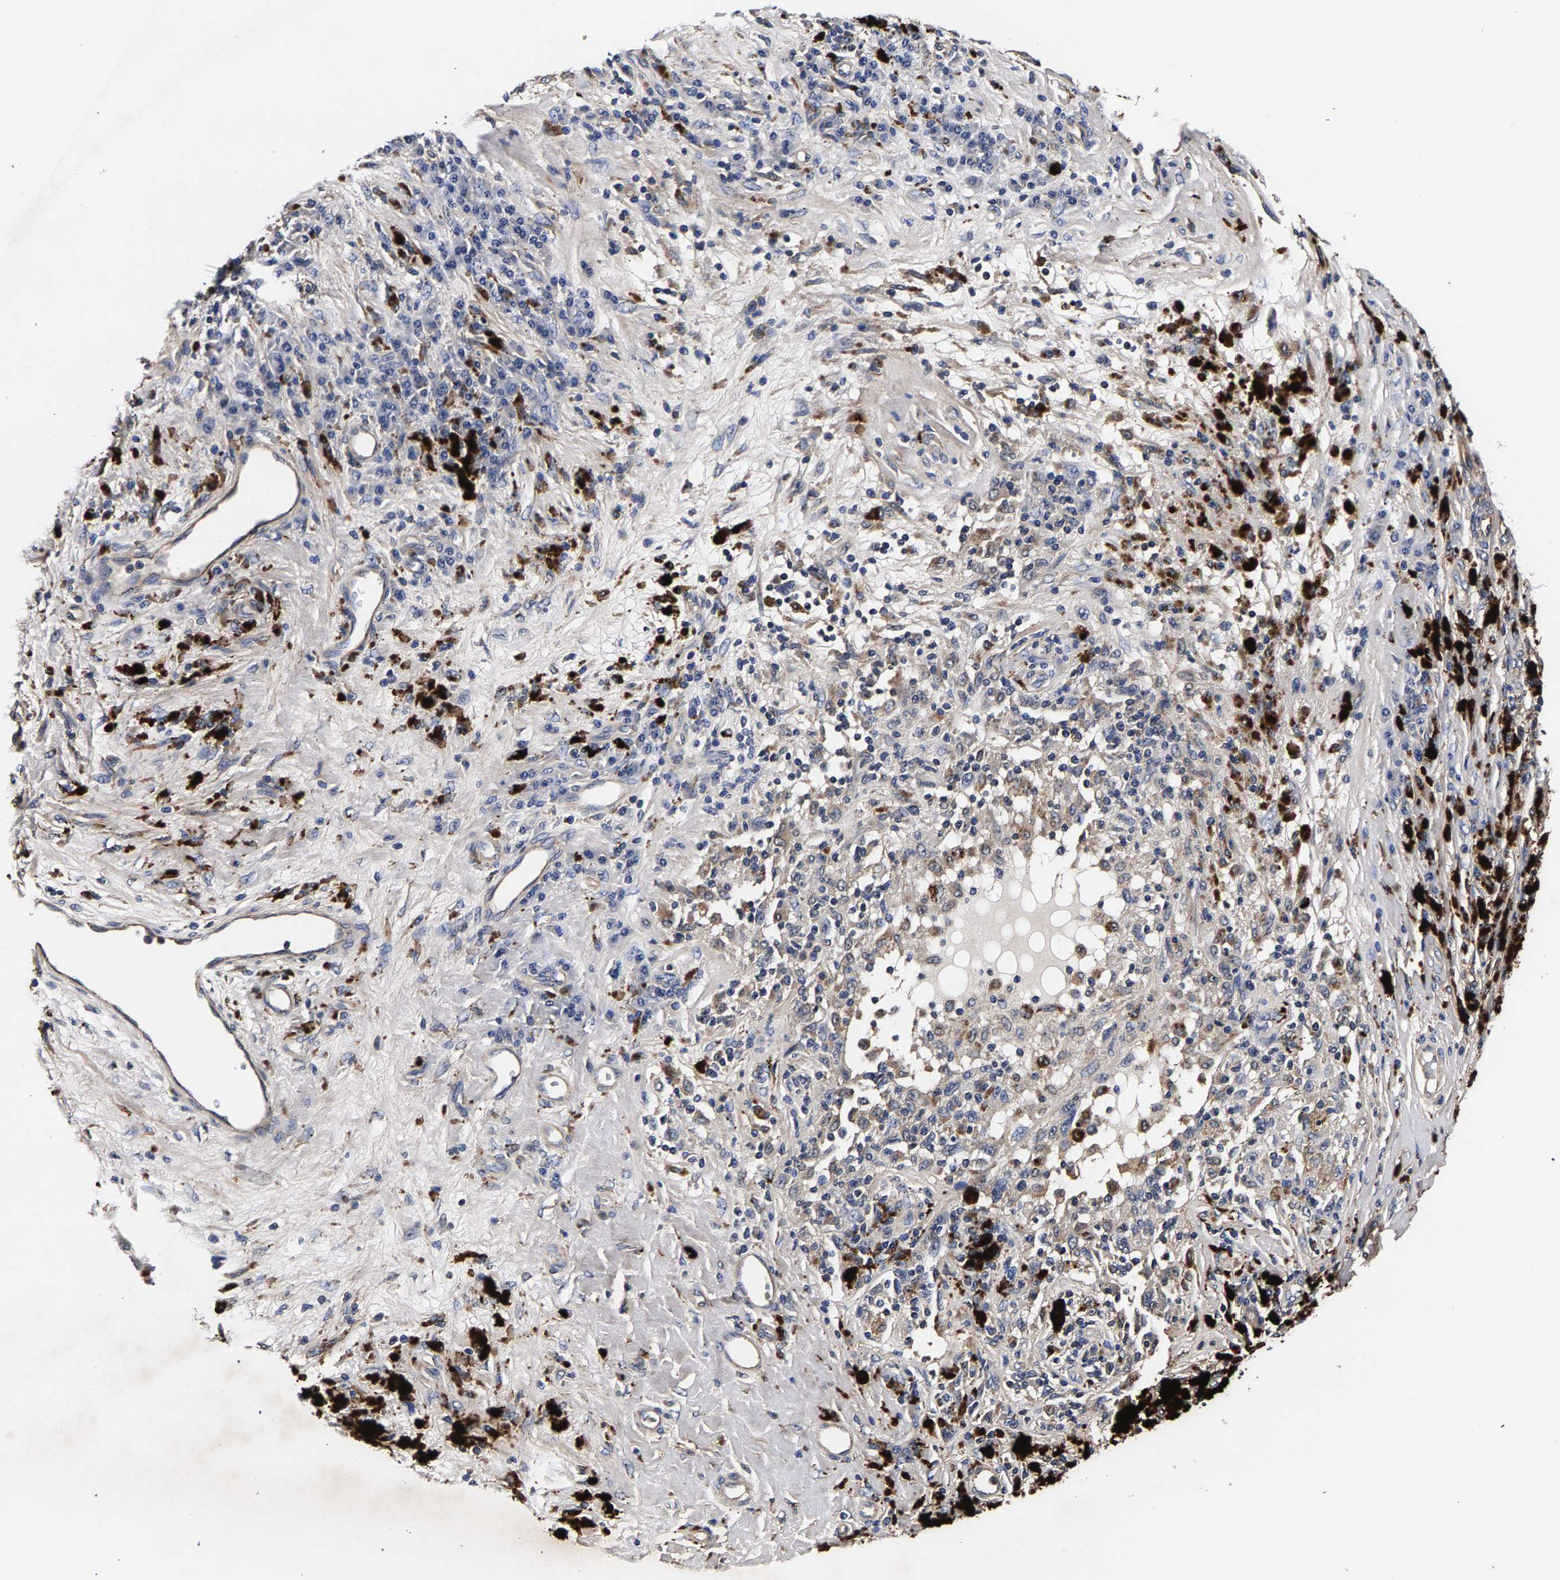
{"staining": {"intensity": "weak", "quantity": "<25%", "location": "cytoplasmic/membranous"}, "tissue": "melanoma", "cell_type": "Tumor cells", "image_type": "cancer", "snomed": [{"axis": "morphology", "description": "Malignant melanoma, NOS"}, {"axis": "topography", "description": "Skin"}], "caption": "Immunohistochemistry photomicrograph of malignant melanoma stained for a protein (brown), which reveals no staining in tumor cells.", "gene": "MARCHF7", "patient": {"sex": "female", "age": 73}}